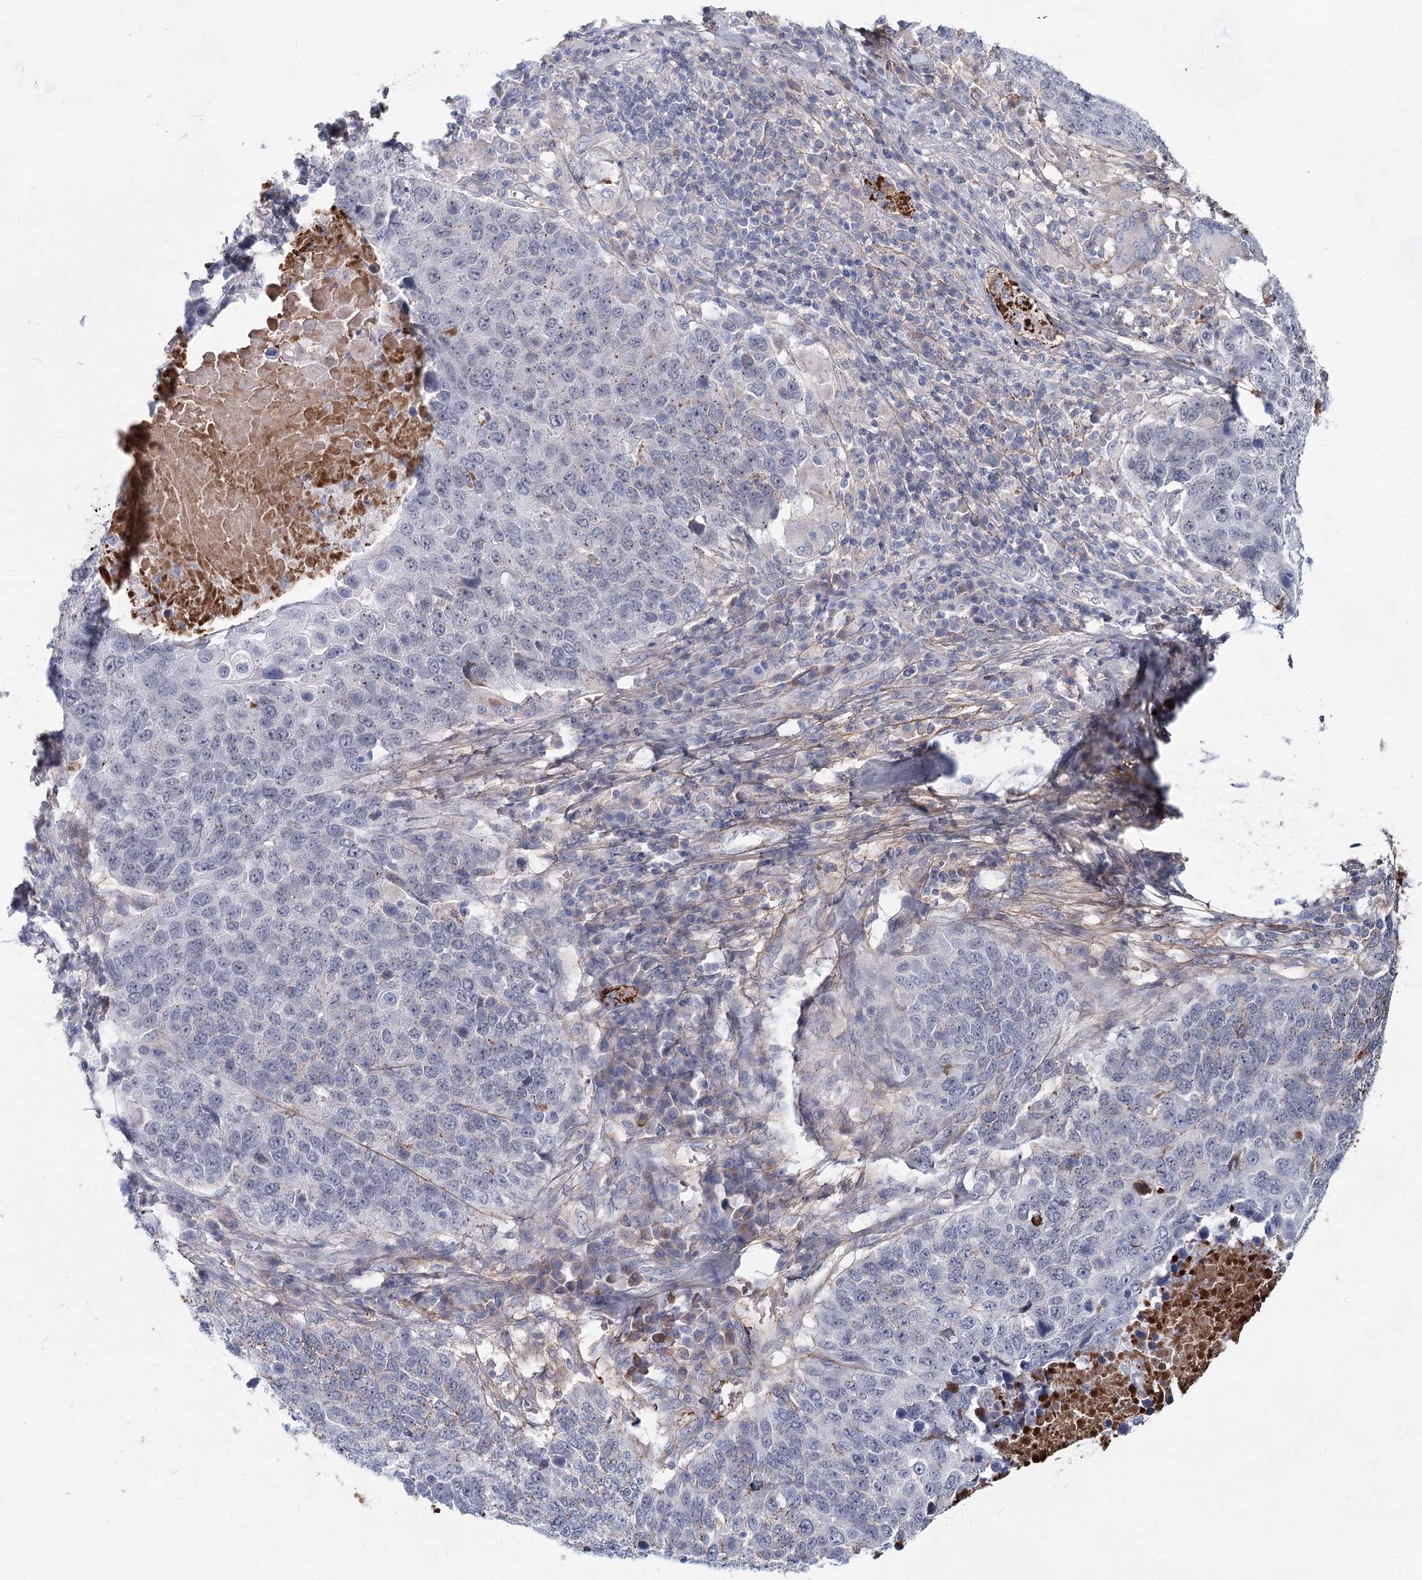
{"staining": {"intensity": "negative", "quantity": "none", "location": "none"}, "tissue": "lung cancer", "cell_type": "Tumor cells", "image_type": "cancer", "snomed": [{"axis": "morphology", "description": "Normal tissue, NOS"}, {"axis": "morphology", "description": "Squamous cell carcinoma, NOS"}, {"axis": "topography", "description": "Lymph node"}, {"axis": "topography", "description": "Lung"}], "caption": "An IHC histopathology image of lung squamous cell carcinoma is shown. There is no staining in tumor cells of lung squamous cell carcinoma.", "gene": "TASOR2", "patient": {"sex": "male", "age": 66}}